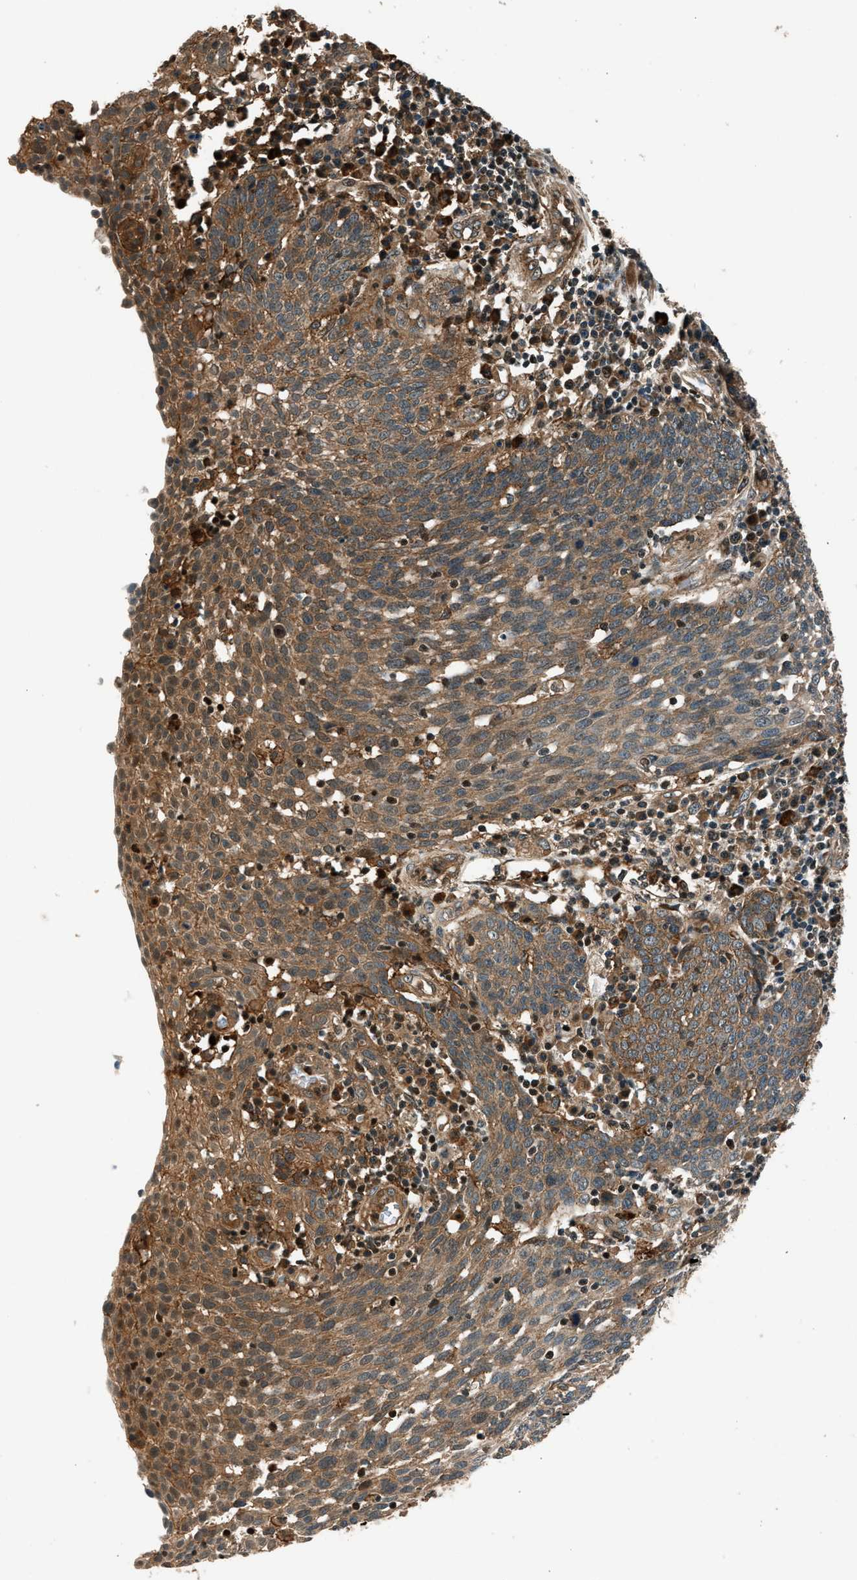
{"staining": {"intensity": "strong", "quantity": ">75%", "location": "cytoplasmic/membranous"}, "tissue": "cervical cancer", "cell_type": "Tumor cells", "image_type": "cancer", "snomed": [{"axis": "morphology", "description": "Squamous cell carcinoma, NOS"}, {"axis": "topography", "description": "Cervix"}], "caption": "Cervical cancer (squamous cell carcinoma) stained with DAB (3,3'-diaminobenzidine) immunohistochemistry (IHC) exhibits high levels of strong cytoplasmic/membranous positivity in about >75% of tumor cells. (DAB IHC with brightfield microscopy, high magnification).", "gene": "ARHGEF11", "patient": {"sex": "female", "age": 34}}